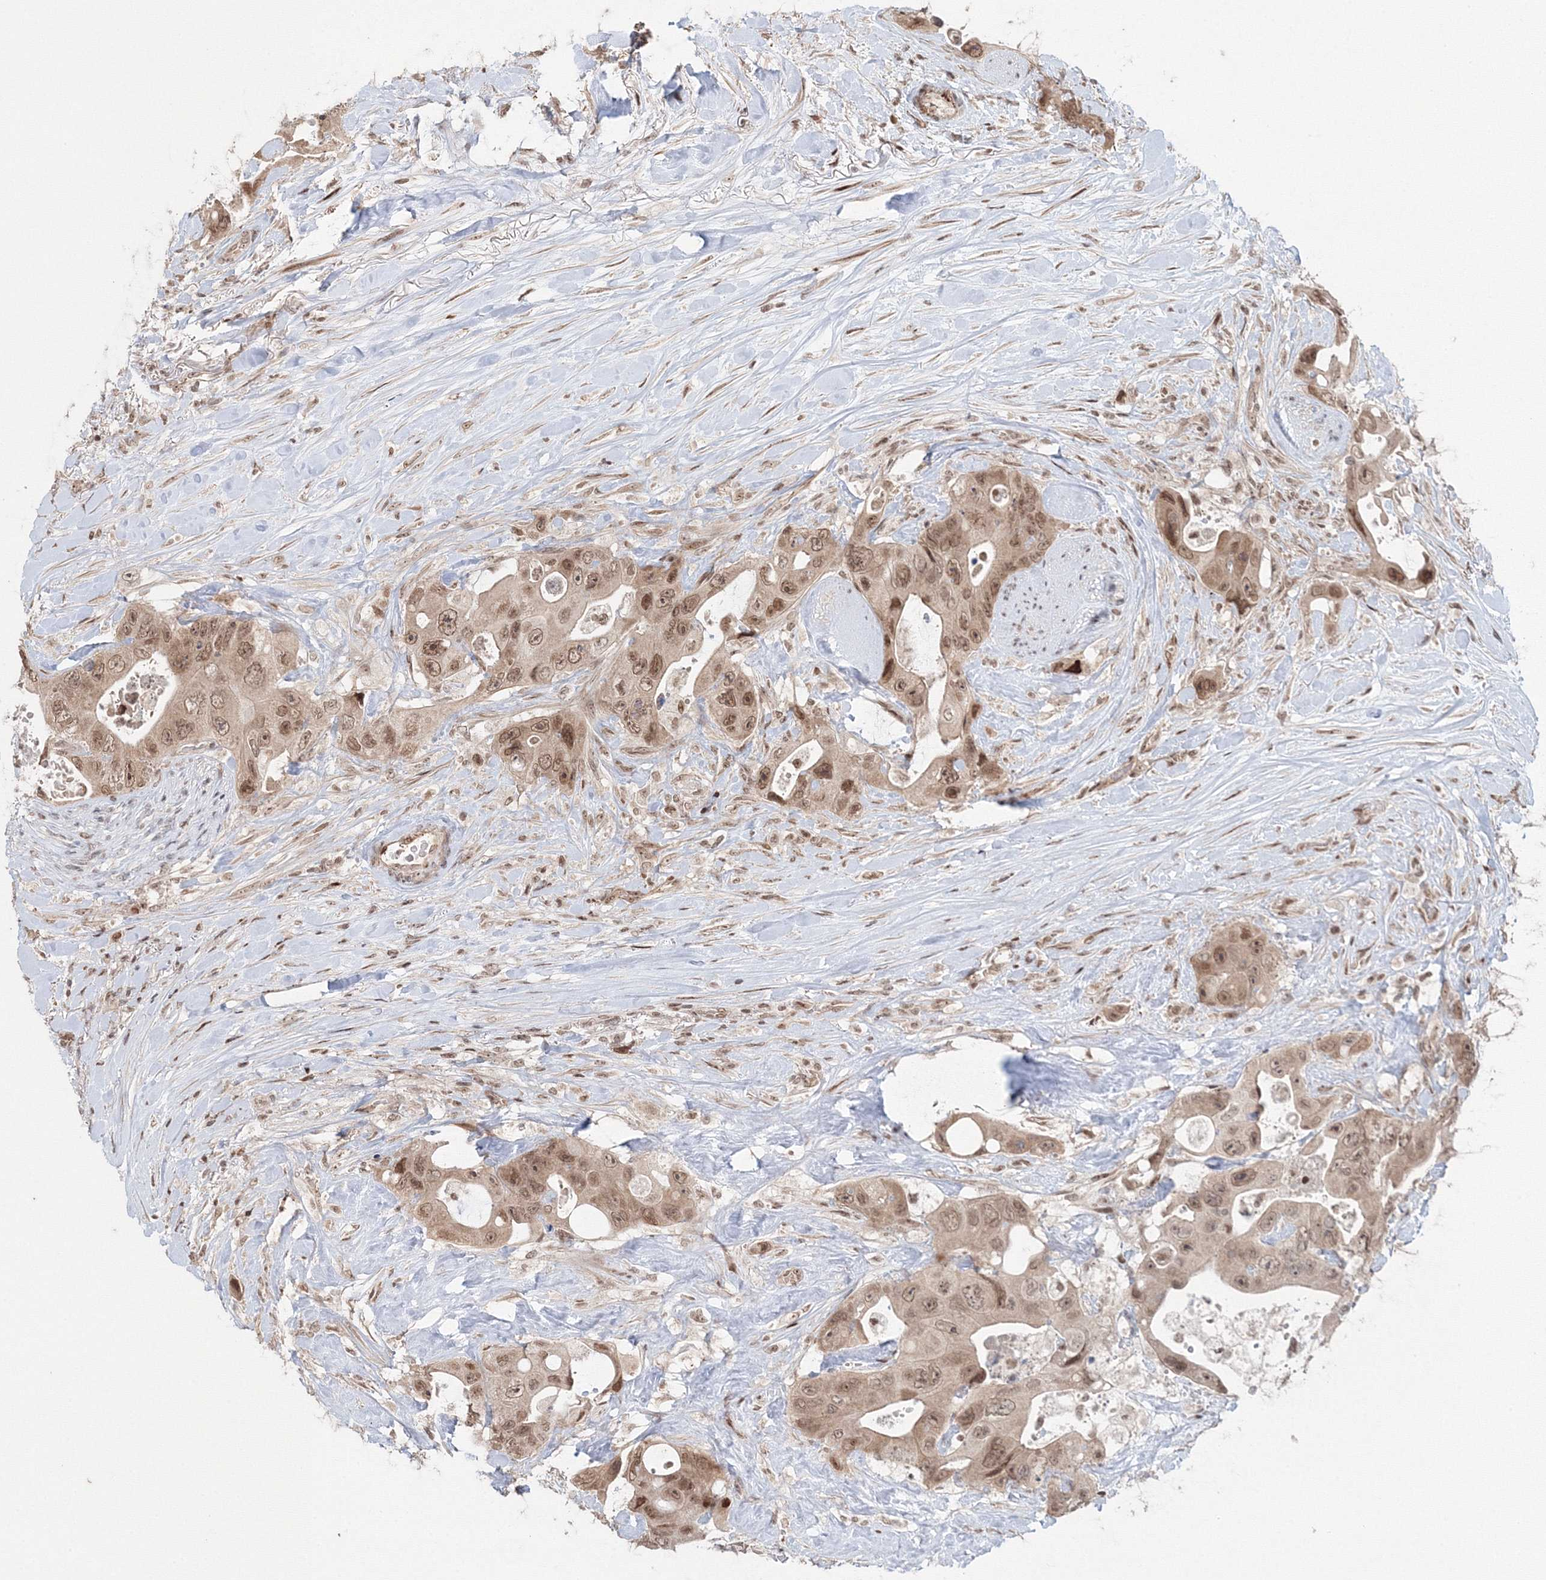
{"staining": {"intensity": "moderate", "quantity": ">75%", "location": "nuclear"}, "tissue": "colorectal cancer", "cell_type": "Tumor cells", "image_type": "cancer", "snomed": [{"axis": "morphology", "description": "Adenocarcinoma, NOS"}, {"axis": "topography", "description": "Colon"}], "caption": "Adenocarcinoma (colorectal) stained with a protein marker shows moderate staining in tumor cells.", "gene": "NOA1", "patient": {"sex": "female", "age": 46}}